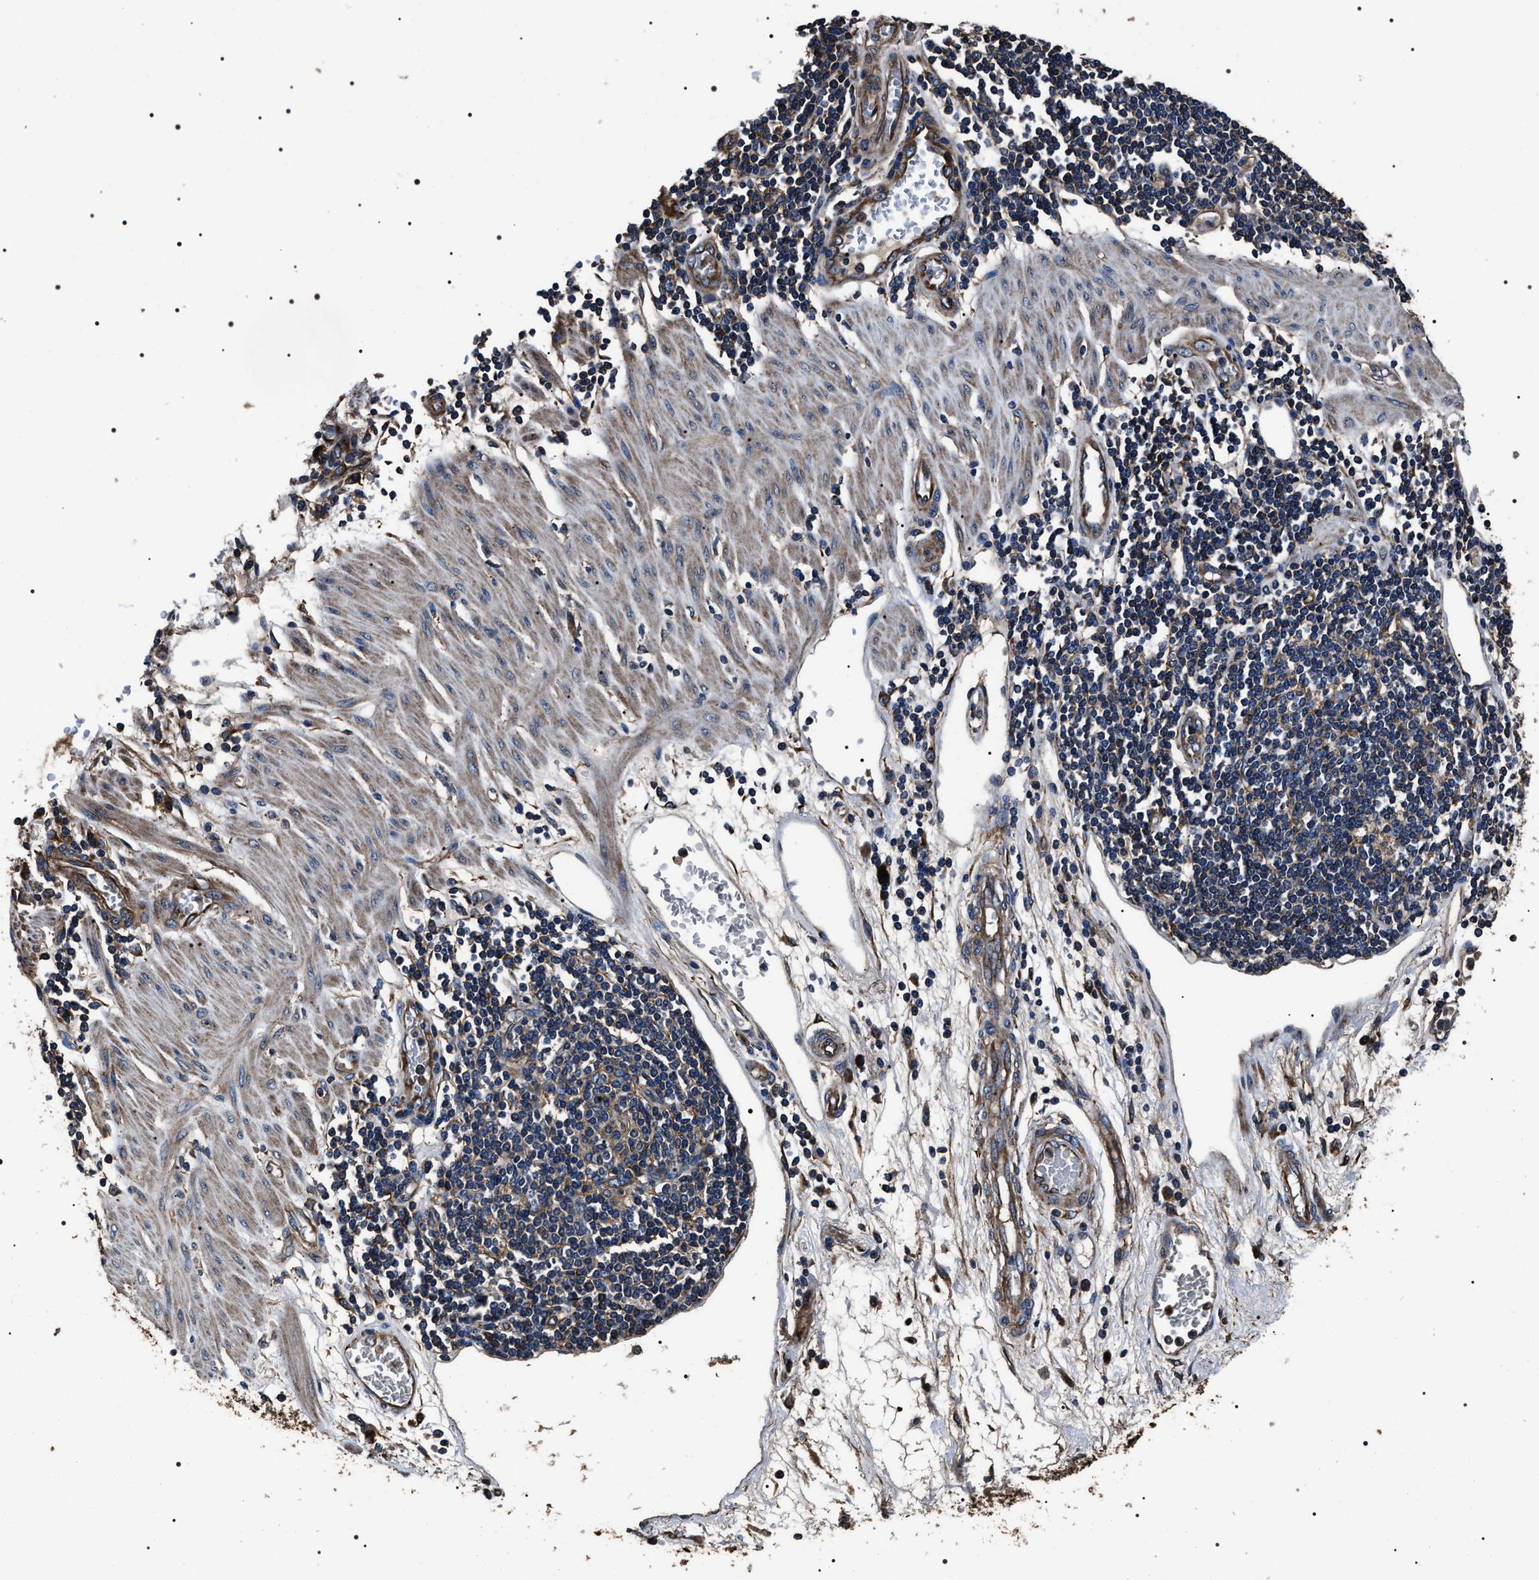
{"staining": {"intensity": "moderate", "quantity": ">75%", "location": "cytoplasmic/membranous"}, "tissue": "stomach cancer", "cell_type": "Tumor cells", "image_type": "cancer", "snomed": [{"axis": "morphology", "description": "Adenocarcinoma, NOS"}, {"axis": "topography", "description": "Stomach"}], "caption": "Tumor cells display medium levels of moderate cytoplasmic/membranous positivity in about >75% of cells in human stomach adenocarcinoma.", "gene": "HSCB", "patient": {"sex": "female", "age": 73}}